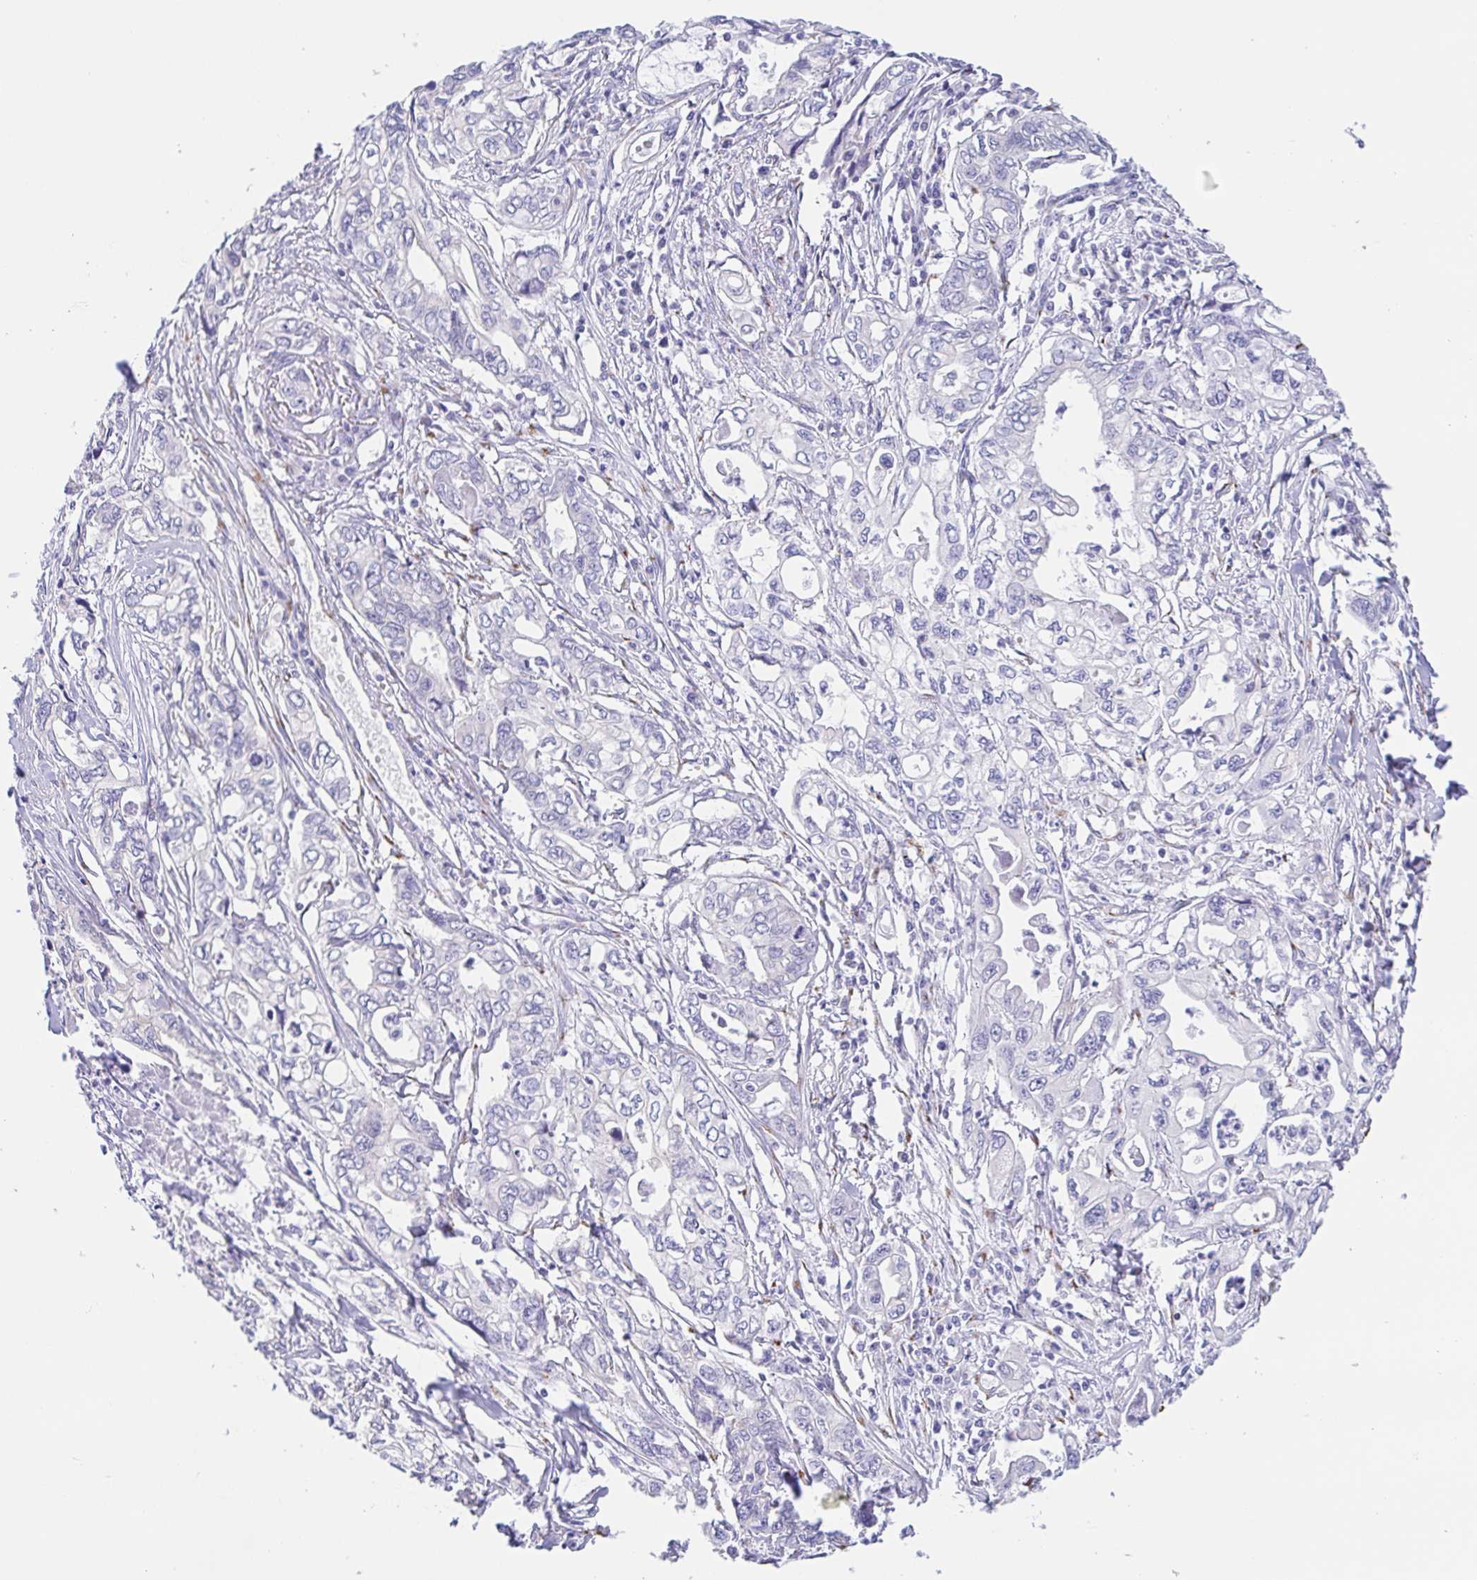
{"staining": {"intensity": "negative", "quantity": "none", "location": "none"}, "tissue": "pancreatic cancer", "cell_type": "Tumor cells", "image_type": "cancer", "snomed": [{"axis": "morphology", "description": "Adenocarcinoma, NOS"}, {"axis": "topography", "description": "Pancreas"}], "caption": "Pancreatic cancer was stained to show a protein in brown. There is no significant positivity in tumor cells.", "gene": "SULT1B1", "patient": {"sex": "male", "age": 68}}